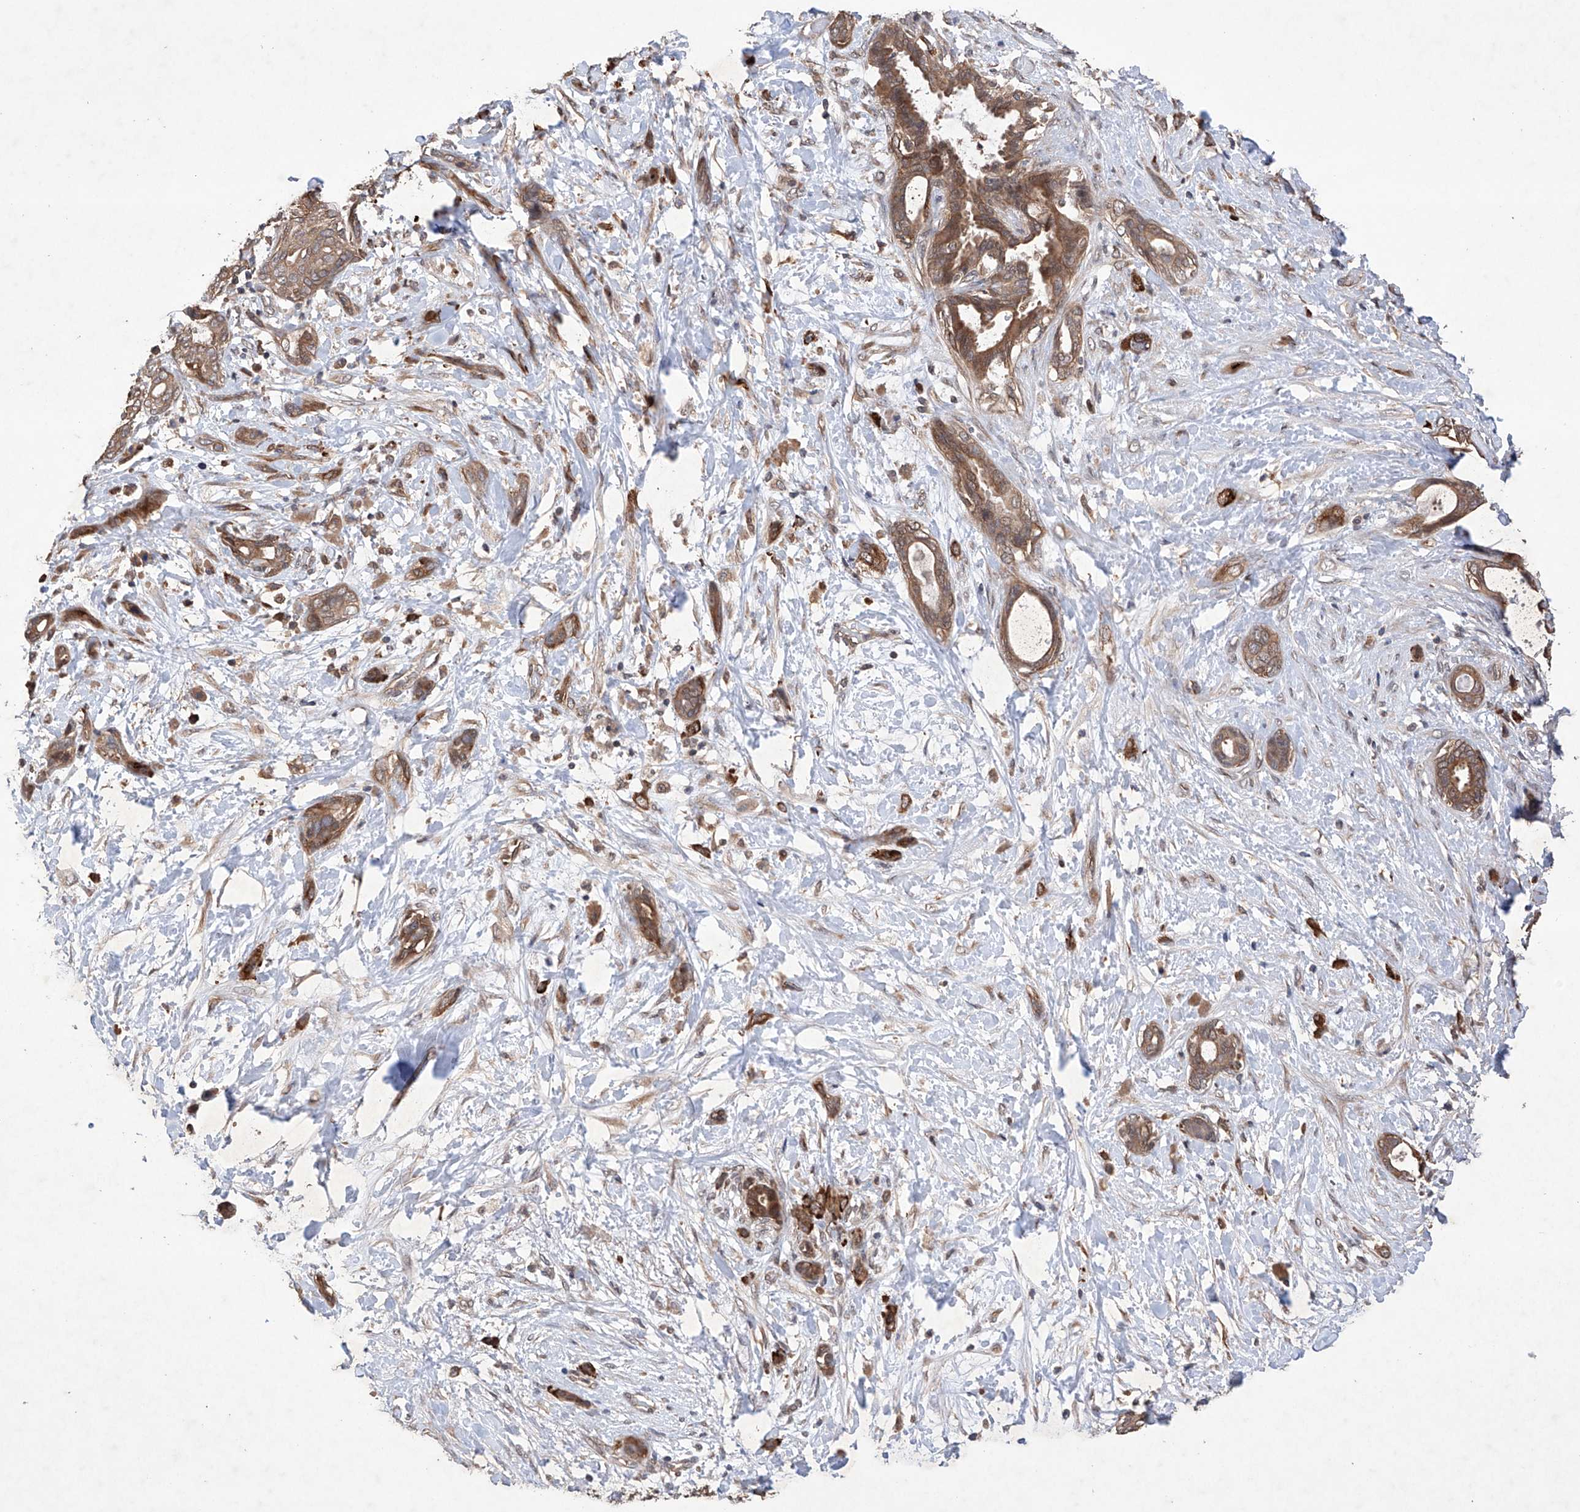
{"staining": {"intensity": "moderate", "quantity": ">75%", "location": "cytoplasmic/membranous"}, "tissue": "pancreatic cancer", "cell_type": "Tumor cells", "image_type": "cancer", "snomed": [{"axis": "morphology", "description": "Normal tissue, NOS"}, {"axis": "morphology", "description": "Adenocarcinoma, NOS"}, {"axis": "topography", "description": "Pancreas"}, {"axis": "topography", "description": "Peripheral nerve tissue"}], "caption": "Brown immunohistochemical staining in adenocarcinoma (pancreatic) demonstrates moderate cytoplasmic/membranous expression in approximately >75% of tumor cells.", "gene": "LURAP1", "patient": {"sex": "female", "age": 63}}